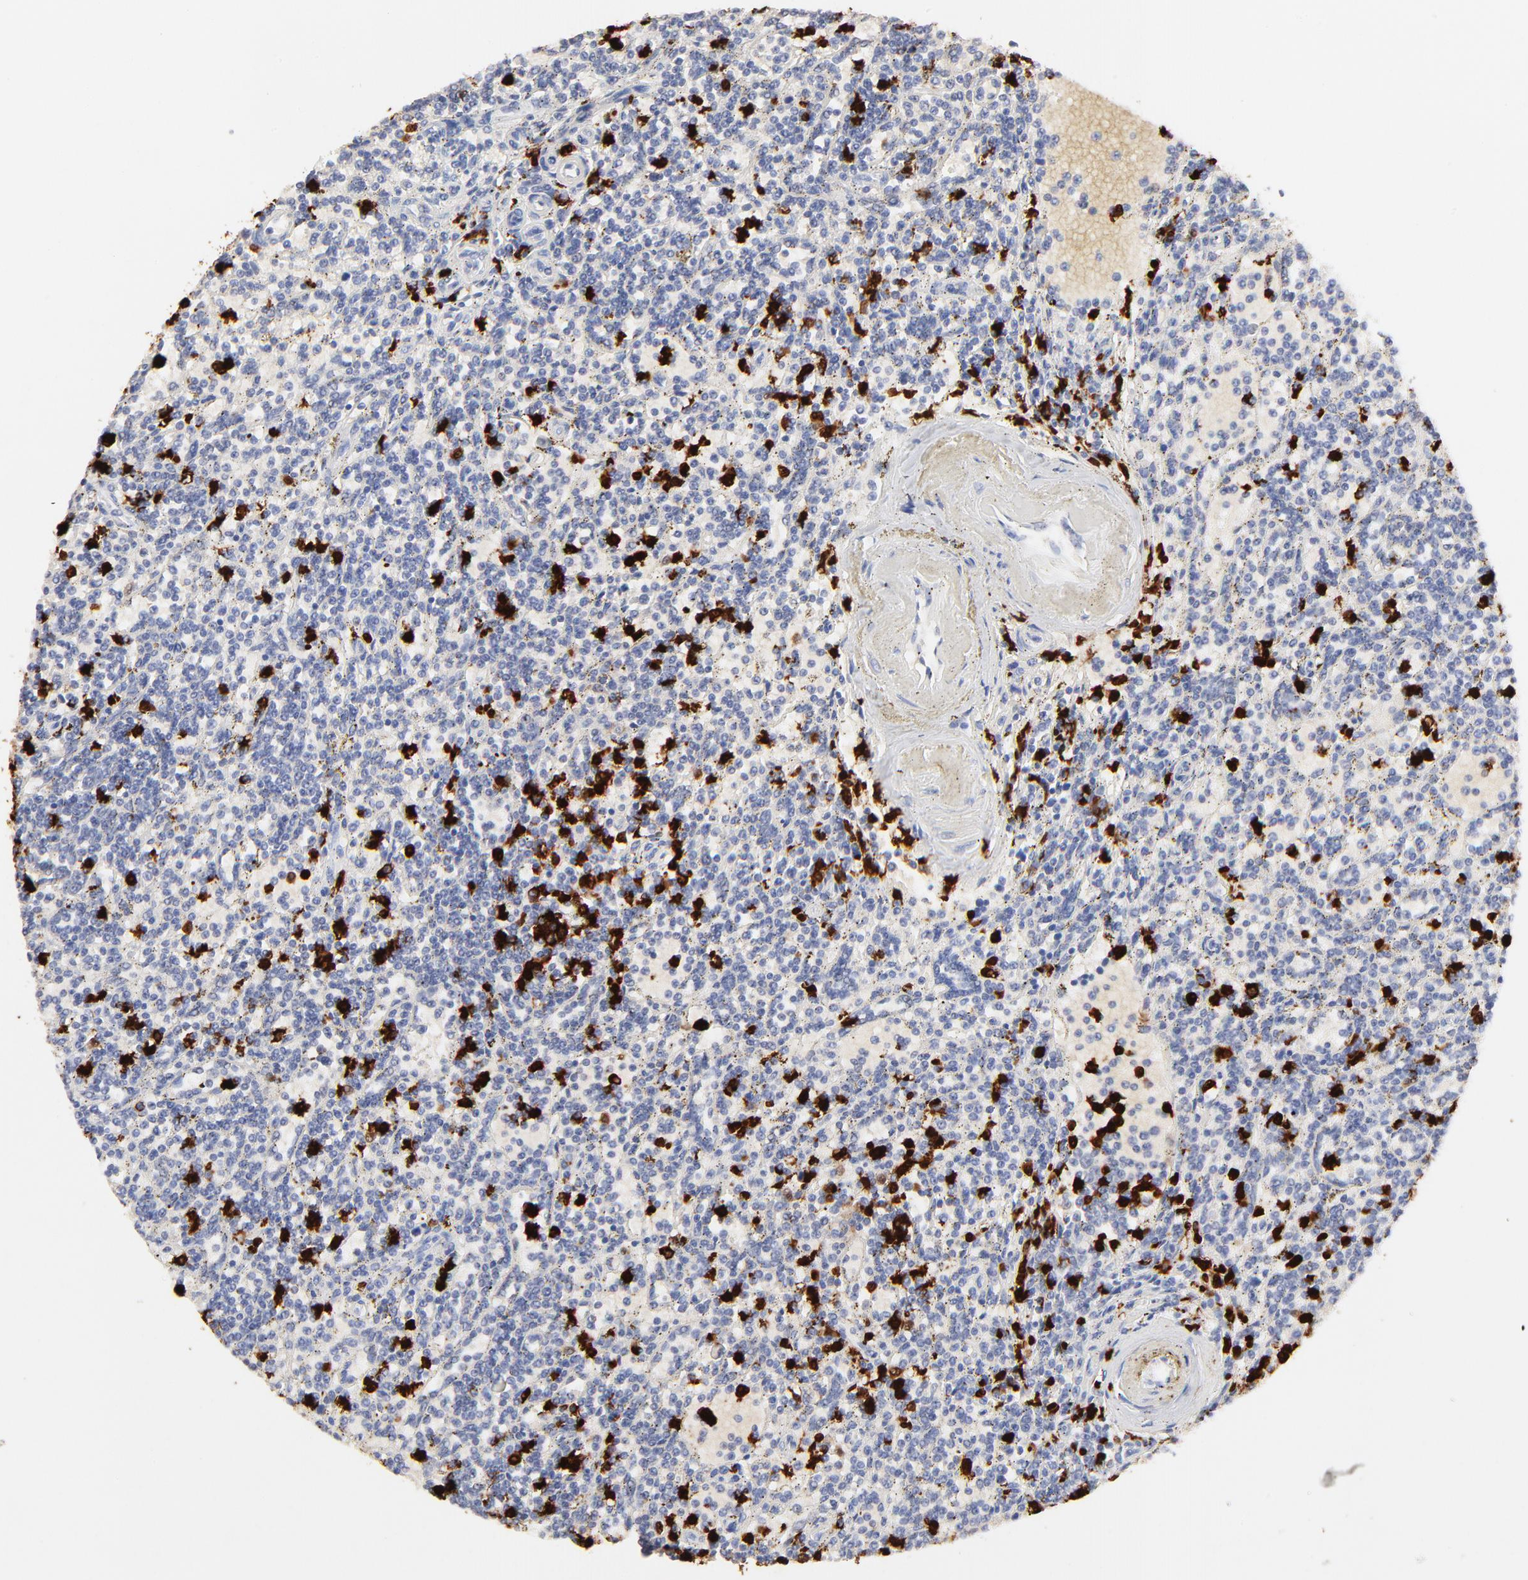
{"staining": {"intensity": "negative", "quantity": "none", "location": "none"}, "tissue": "lymphoma", "cell_type": "Tumor cells", "image_type": "cancer", "snomed": [{"axis": "morphology", "description": "Malignant lymphoma, non-Hodgkin's type, Low grade"}, {"axis": "topography", "description": "Spleen"}], "caption": "Immunohistochemistry (IHC) micrograph of neoplastic tissue: malignant lymphoma, non-Hodgkin's type (low-grade) stained with DAB (3,3'-diaminobenzidine) demonstrates no significant protein staining in tumor cells. (DAB (3,3'-diaminobenzidine) immunohistochemistry visualized using brightfield microscopy, high magnification).", "gene": "S100A12", "patient": {"sex": "male", "age": 73}}